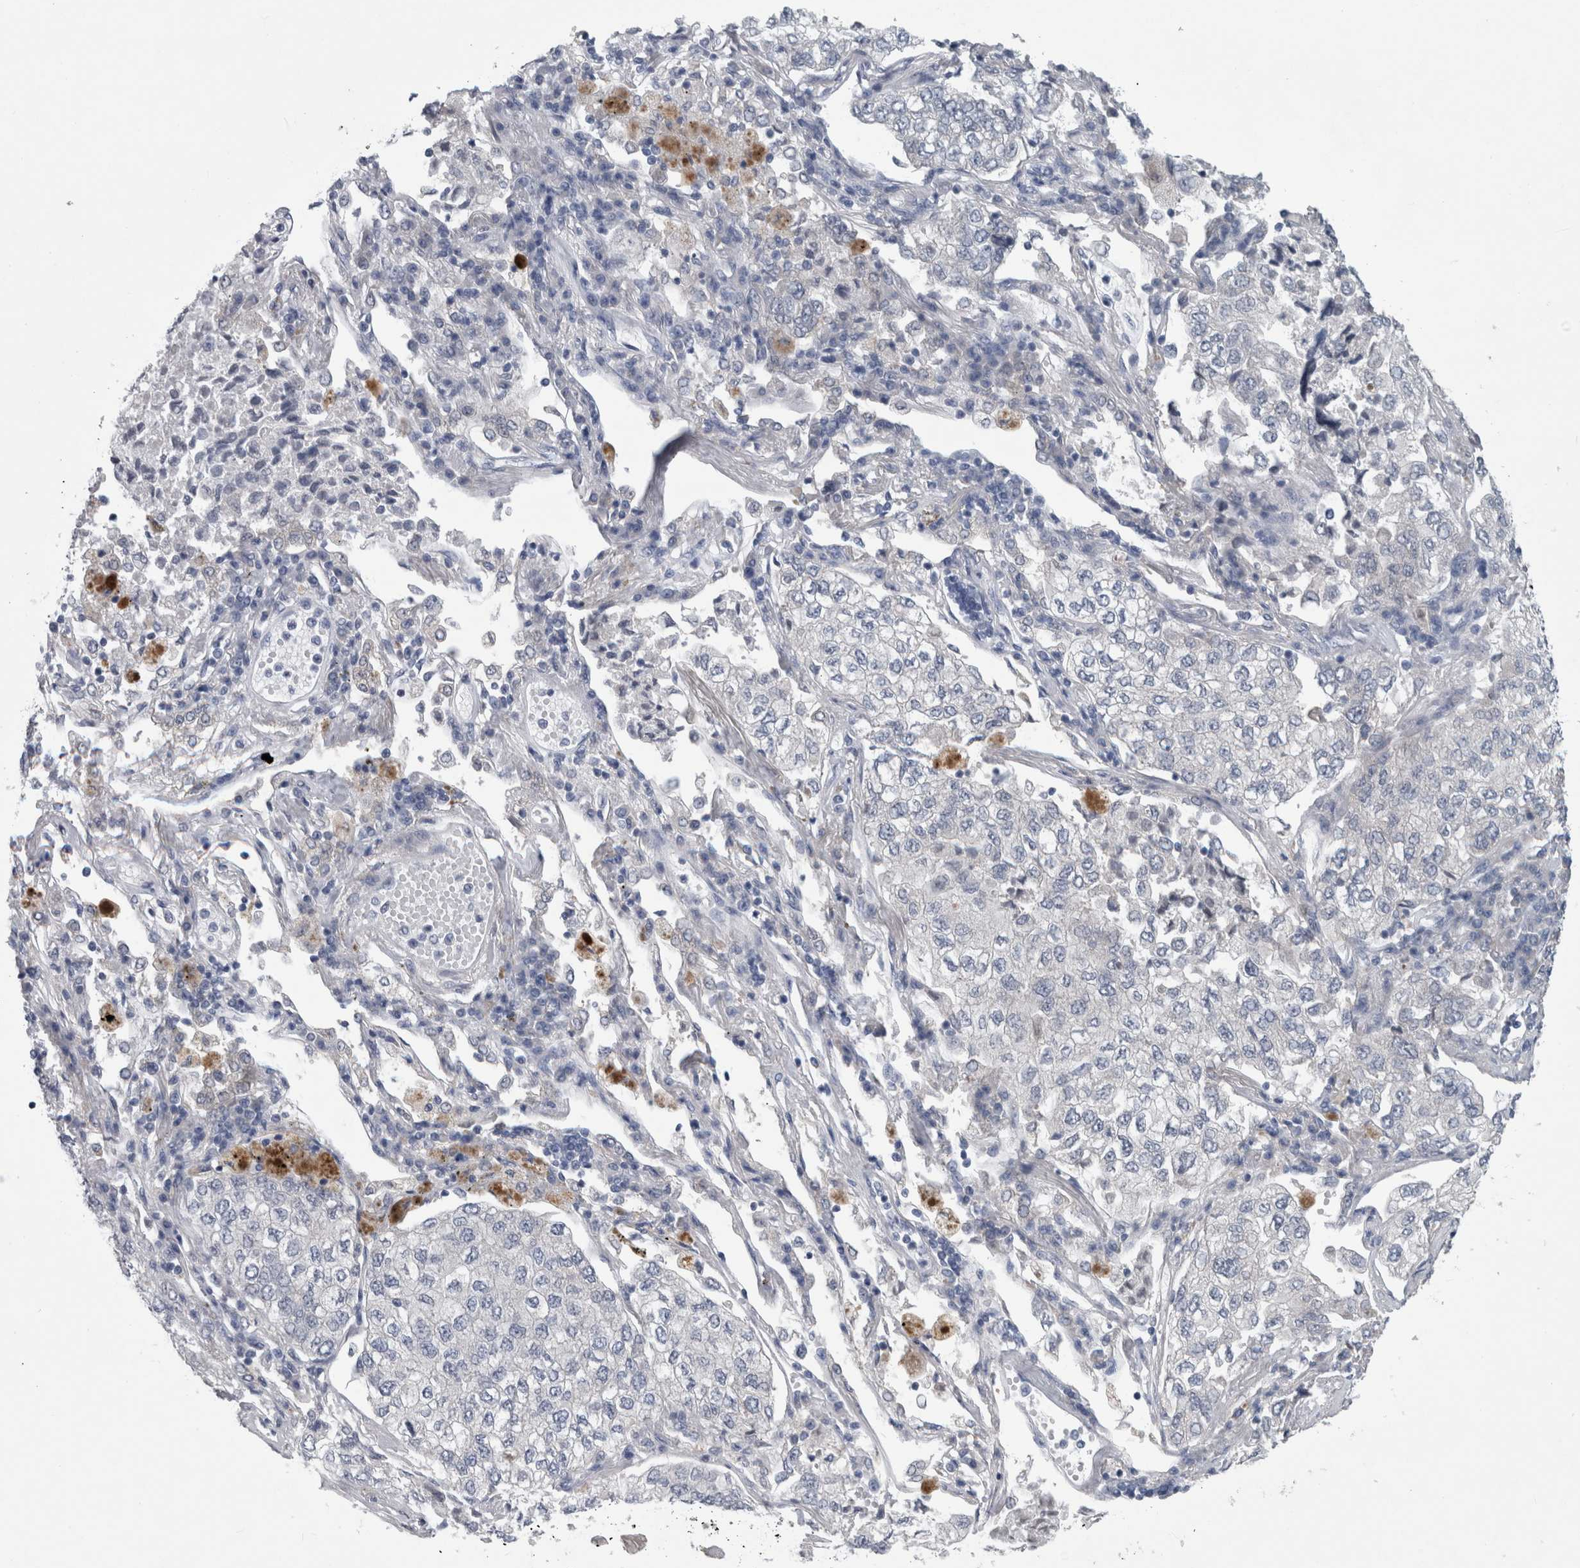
{"staining": {"intensity": "negative", "quantity": "none", "location": "none"}, "tissue": "lung cancer", "cell_type": "Tumor cells", "image_type": "cancer", "snomed": [{"axis": "morphology", "description": "Adenocarcinoma, NOS"}, {"axis": "topography", "description": "Lung"}], "caption": "This is an IHC micrograph of lung cancer (adenocarcinoma). There is no staining in tumor cells.", "gene": "FAM83H", "patient": {"sex": "male", "age": 63}}